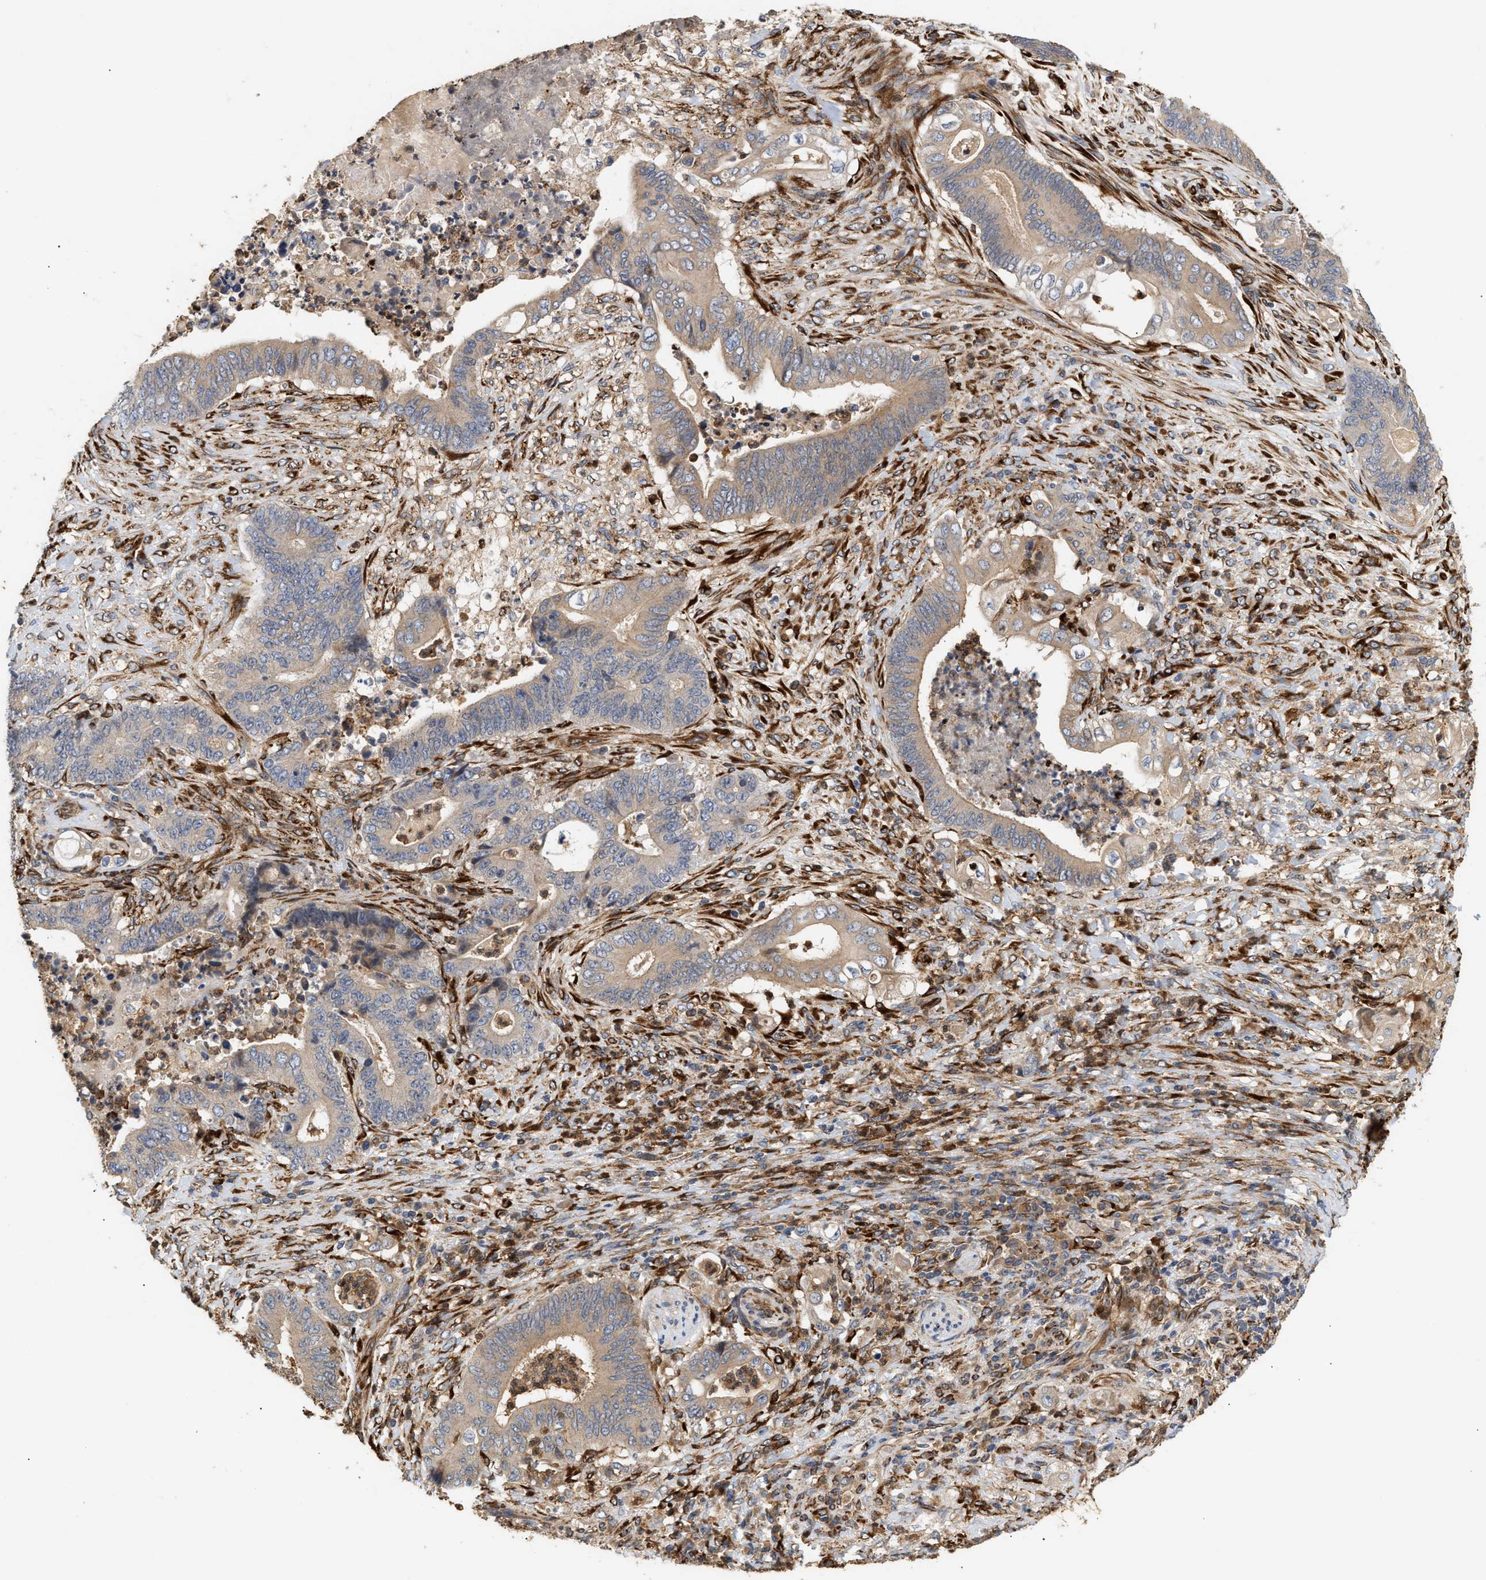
{"staining": {"intensity": "weak", "quantity": "25%-75%", "location": "cytoplasmic/membranous"}, "tissue": "stomach cancer", "cell_type": "Tumor cells", "image_type": "cancer", "snomed": [{"axis": "morphology", "description": "Adenocarcinoma, NOS"}, {"axis": "topography", "description": "Stomach"}], "caption": "DAB (3,3'-diaminobenzidine) immunohistochemical staining of stomach cancer (adenocarcinoma) displays weak cytoplasmic/membranous protein expression in approximately 25%-75% of tumor cells. (Stains: DAB in brown, nuclei in blue, Microscopy: brightfield microscopy at high magnification).", "gene": "PLCD1", "patient": {"sex": "female", "age": 73}}